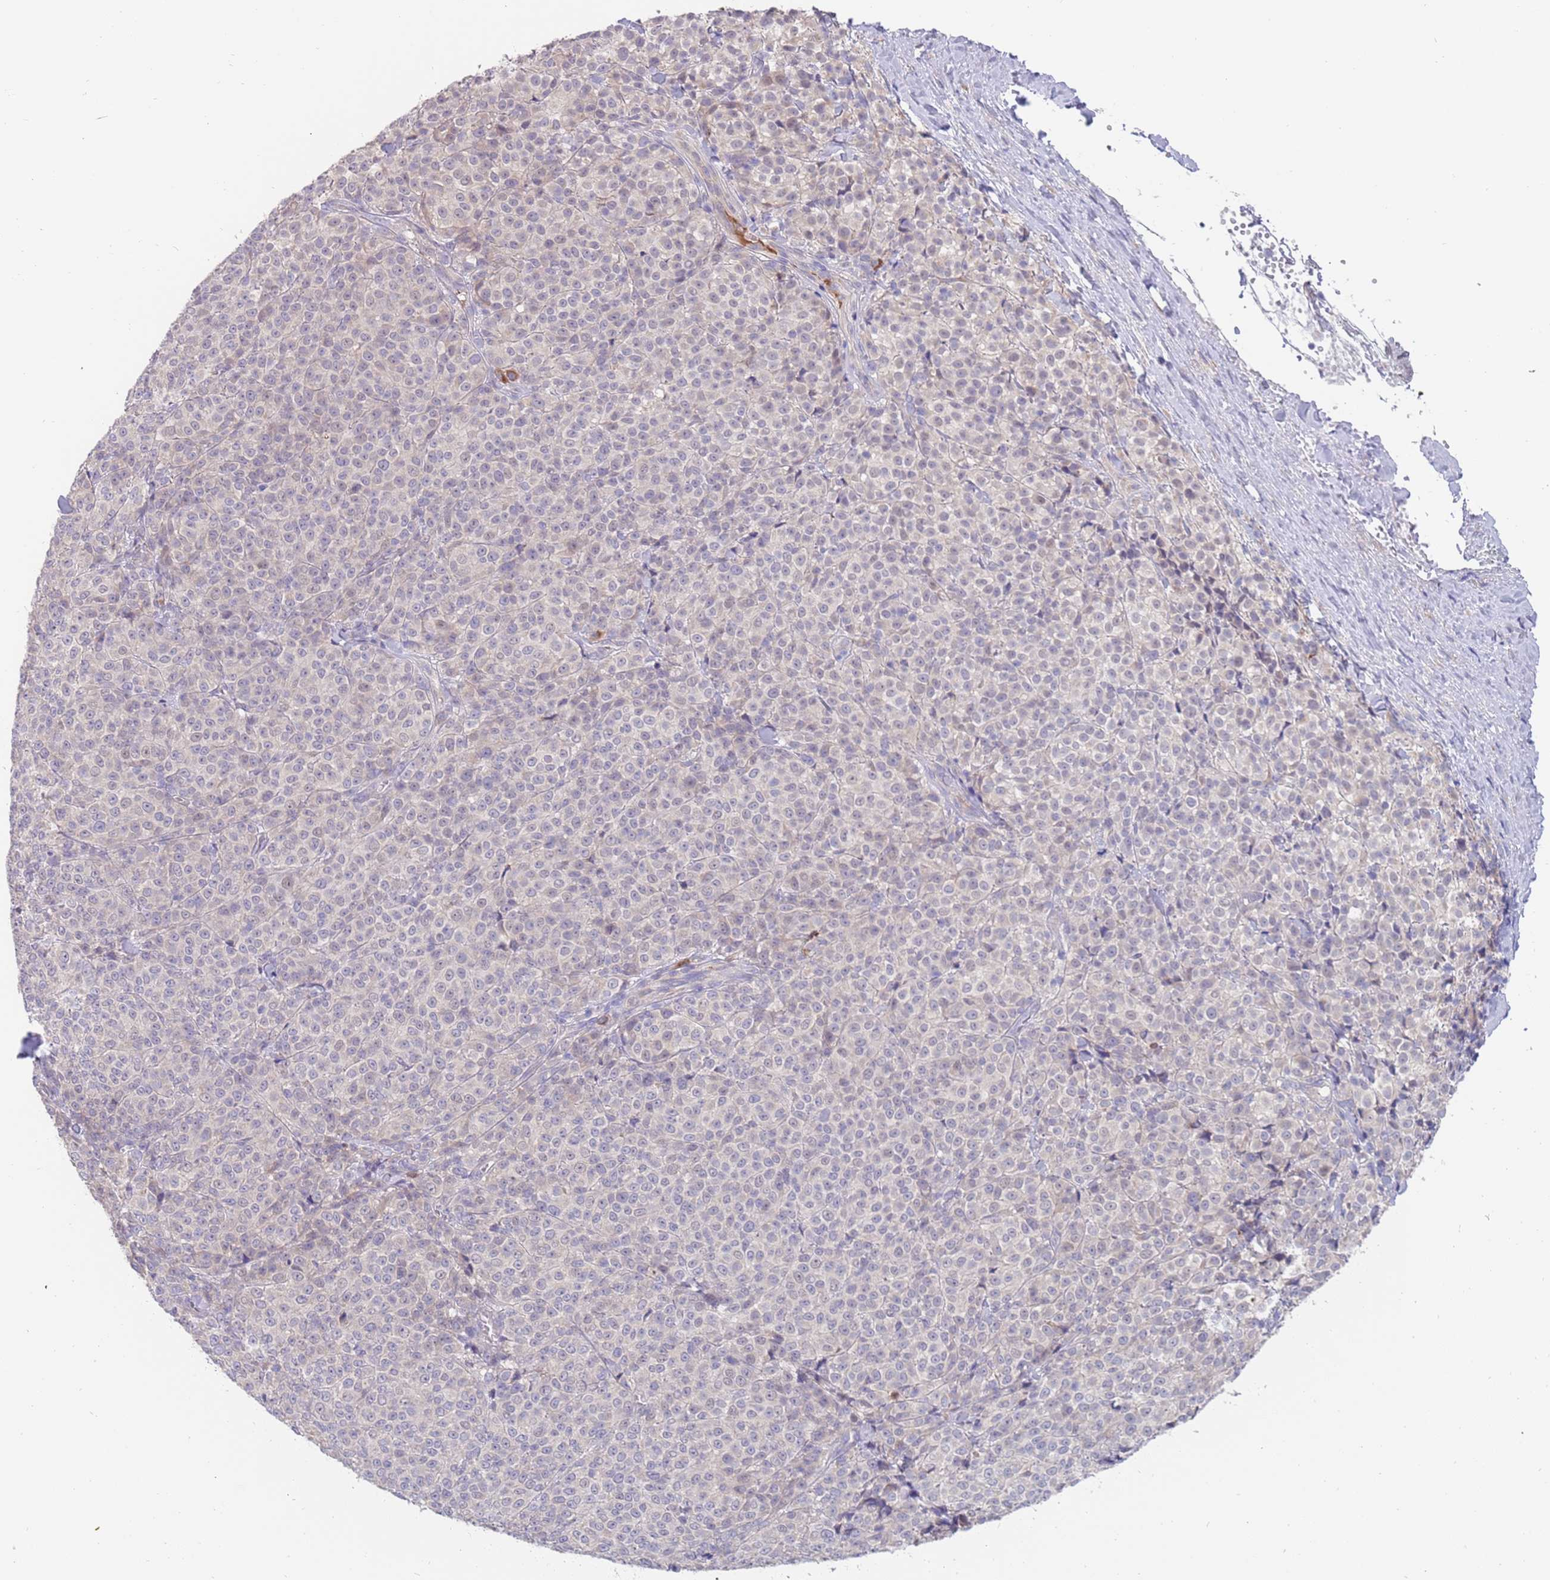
{"staining": {"intensity": "negative", "quantity": "none", "location": "none"}, "tissue": "melanoma", "cell_type": "Tumor cells", "image_type": "cancer", "snomed": [{"axis": "morphology", "description": "Normal tissue, NOS"}, {"axis": "morphology", "description": "Malignant melanoma, NOS"}, {"axis": "topography", "description": "Skin"}], "caption": "Histopathology image shows no significant protein staining in tumor cells of malignant melanoma. (DAB (3,3'-diaminobenzidine) immunohistochemistry with hematoxylin counter stain).", "gene": "ZNF746", "patient": {"sex": "female", "age": 34}}